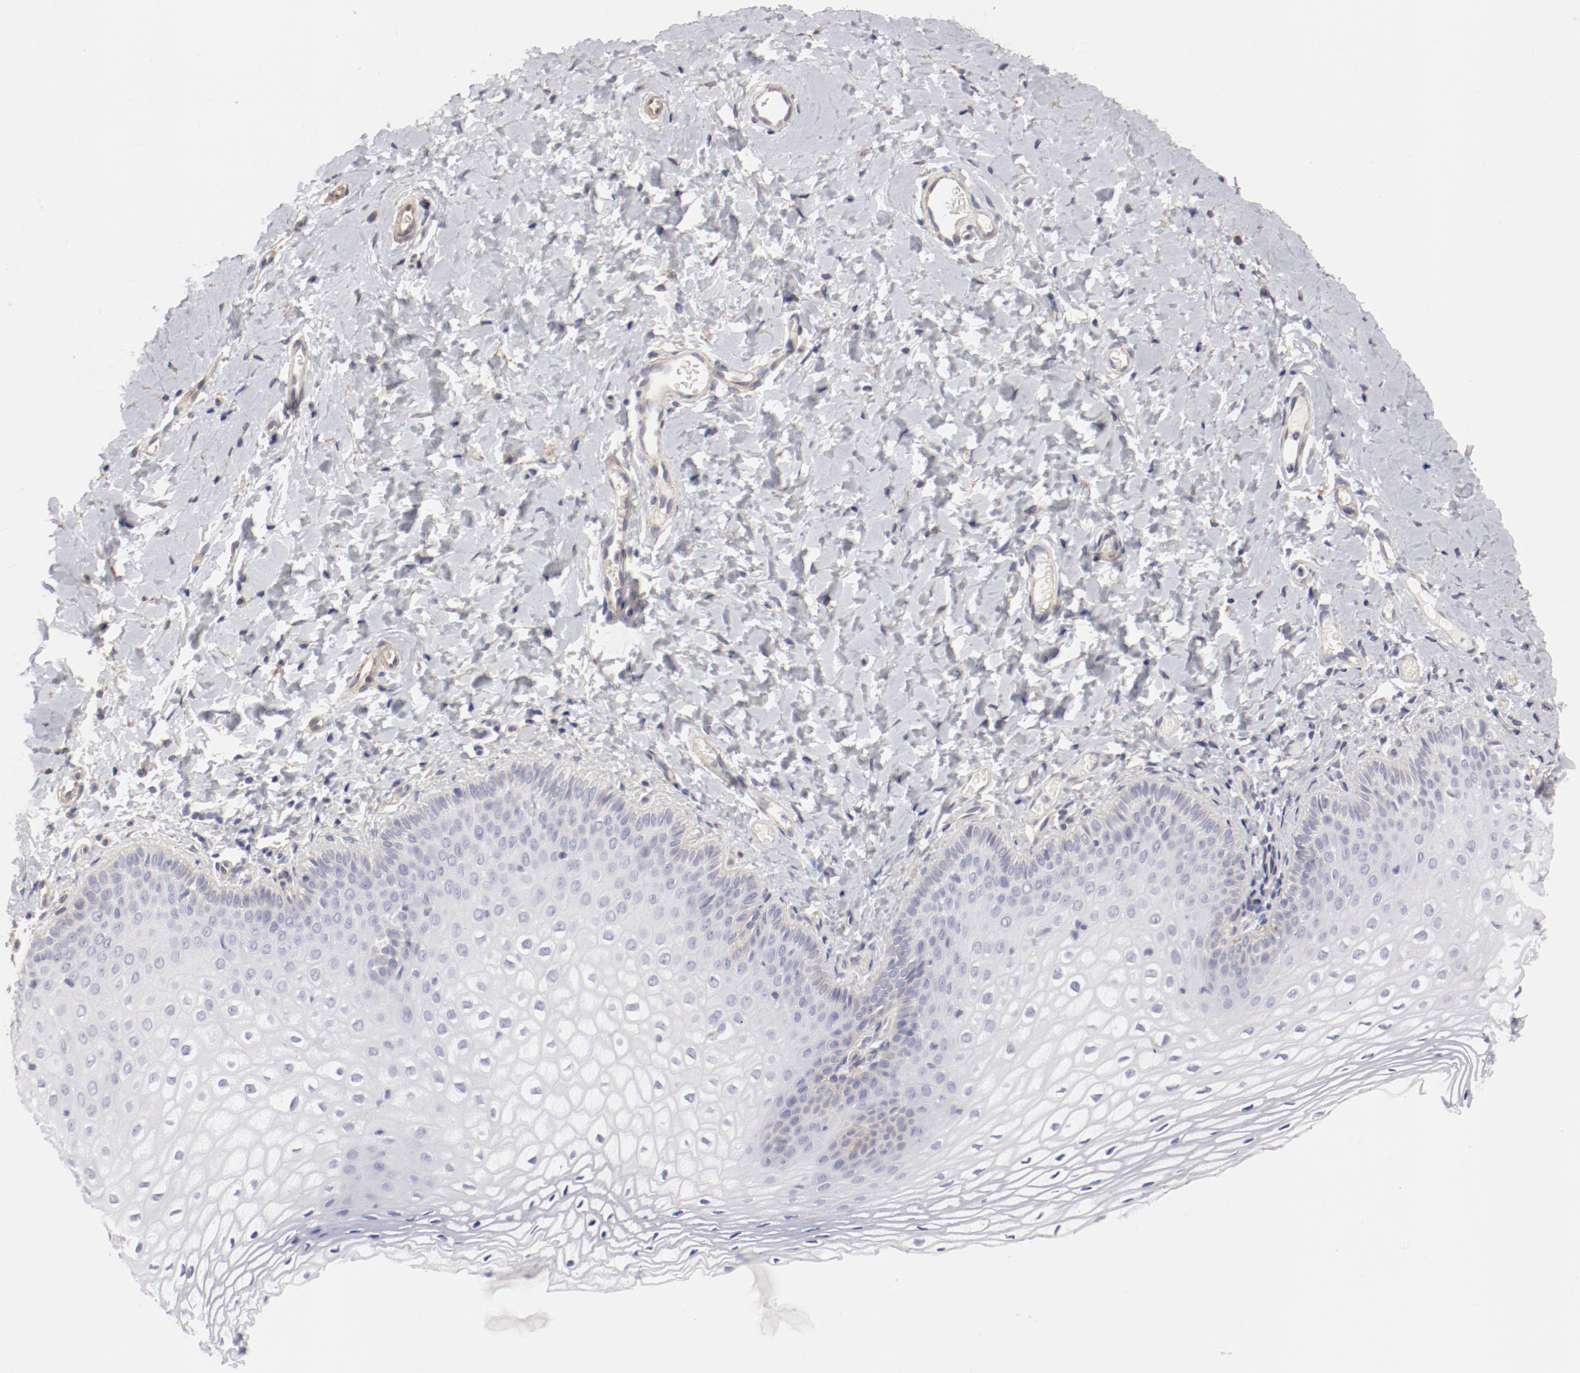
{"staining": {"intensity": "negative", "quantity": "none", "location": "none"}, "tissue": "vagina", "cell_type": "Squamous epithelial cells", "image_type": "normal", "snomed": [{"axis": "morphology", "description": "Normal tissue, NOS"}, {"axis": "topography", "description": "Vagina"}], "caption": "Protein analysis of normal vagina exhibits no significant expression in squamous epithelial cells. The staining was performed using DAB (3,3'-diaminobenzidine) to visualize the protein expression in brown, while the nuclei were stained in blue with hematoxylin (Magnification: 20x).", "gene": "LAX1", "patient": {"sex": "female", "age": 55}}